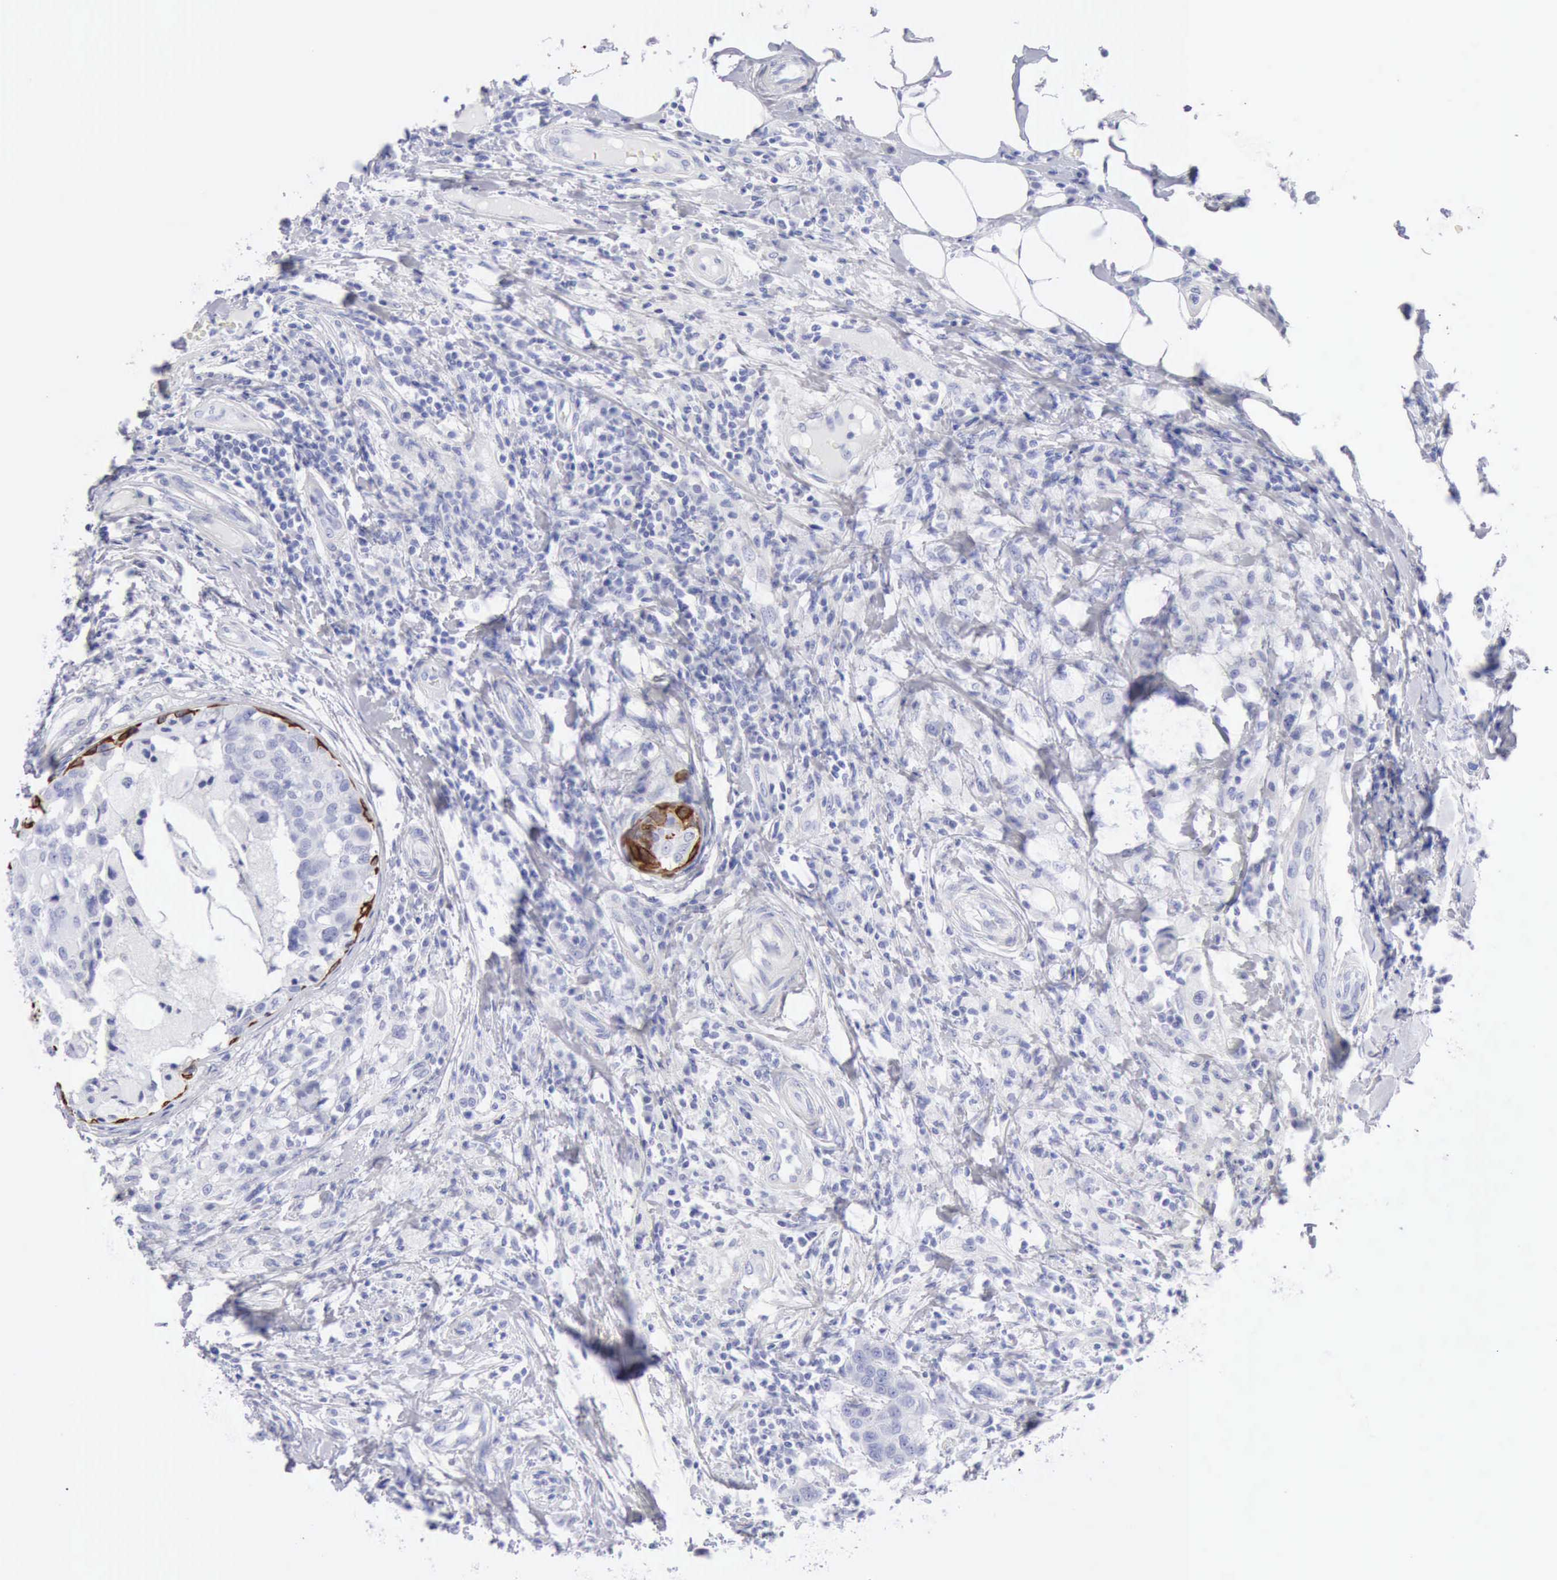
{"staining": {"intensity": "negative", "quantity": "none", "location": "none"}, "tissue": "breast cancer", "cell_type": "Tumor cells", "image_type": "cancer", "snomed": [{"axis": "morphology", "description": "Duct carcinoma"}, {"axis": "topography", "description": "Breast"}], "caption": "The image displays no staining of tumor cells in invasive ductal carcinoma (breast).", "gene": "KRT5", "patient": {"sex": "female", "age": 27}}